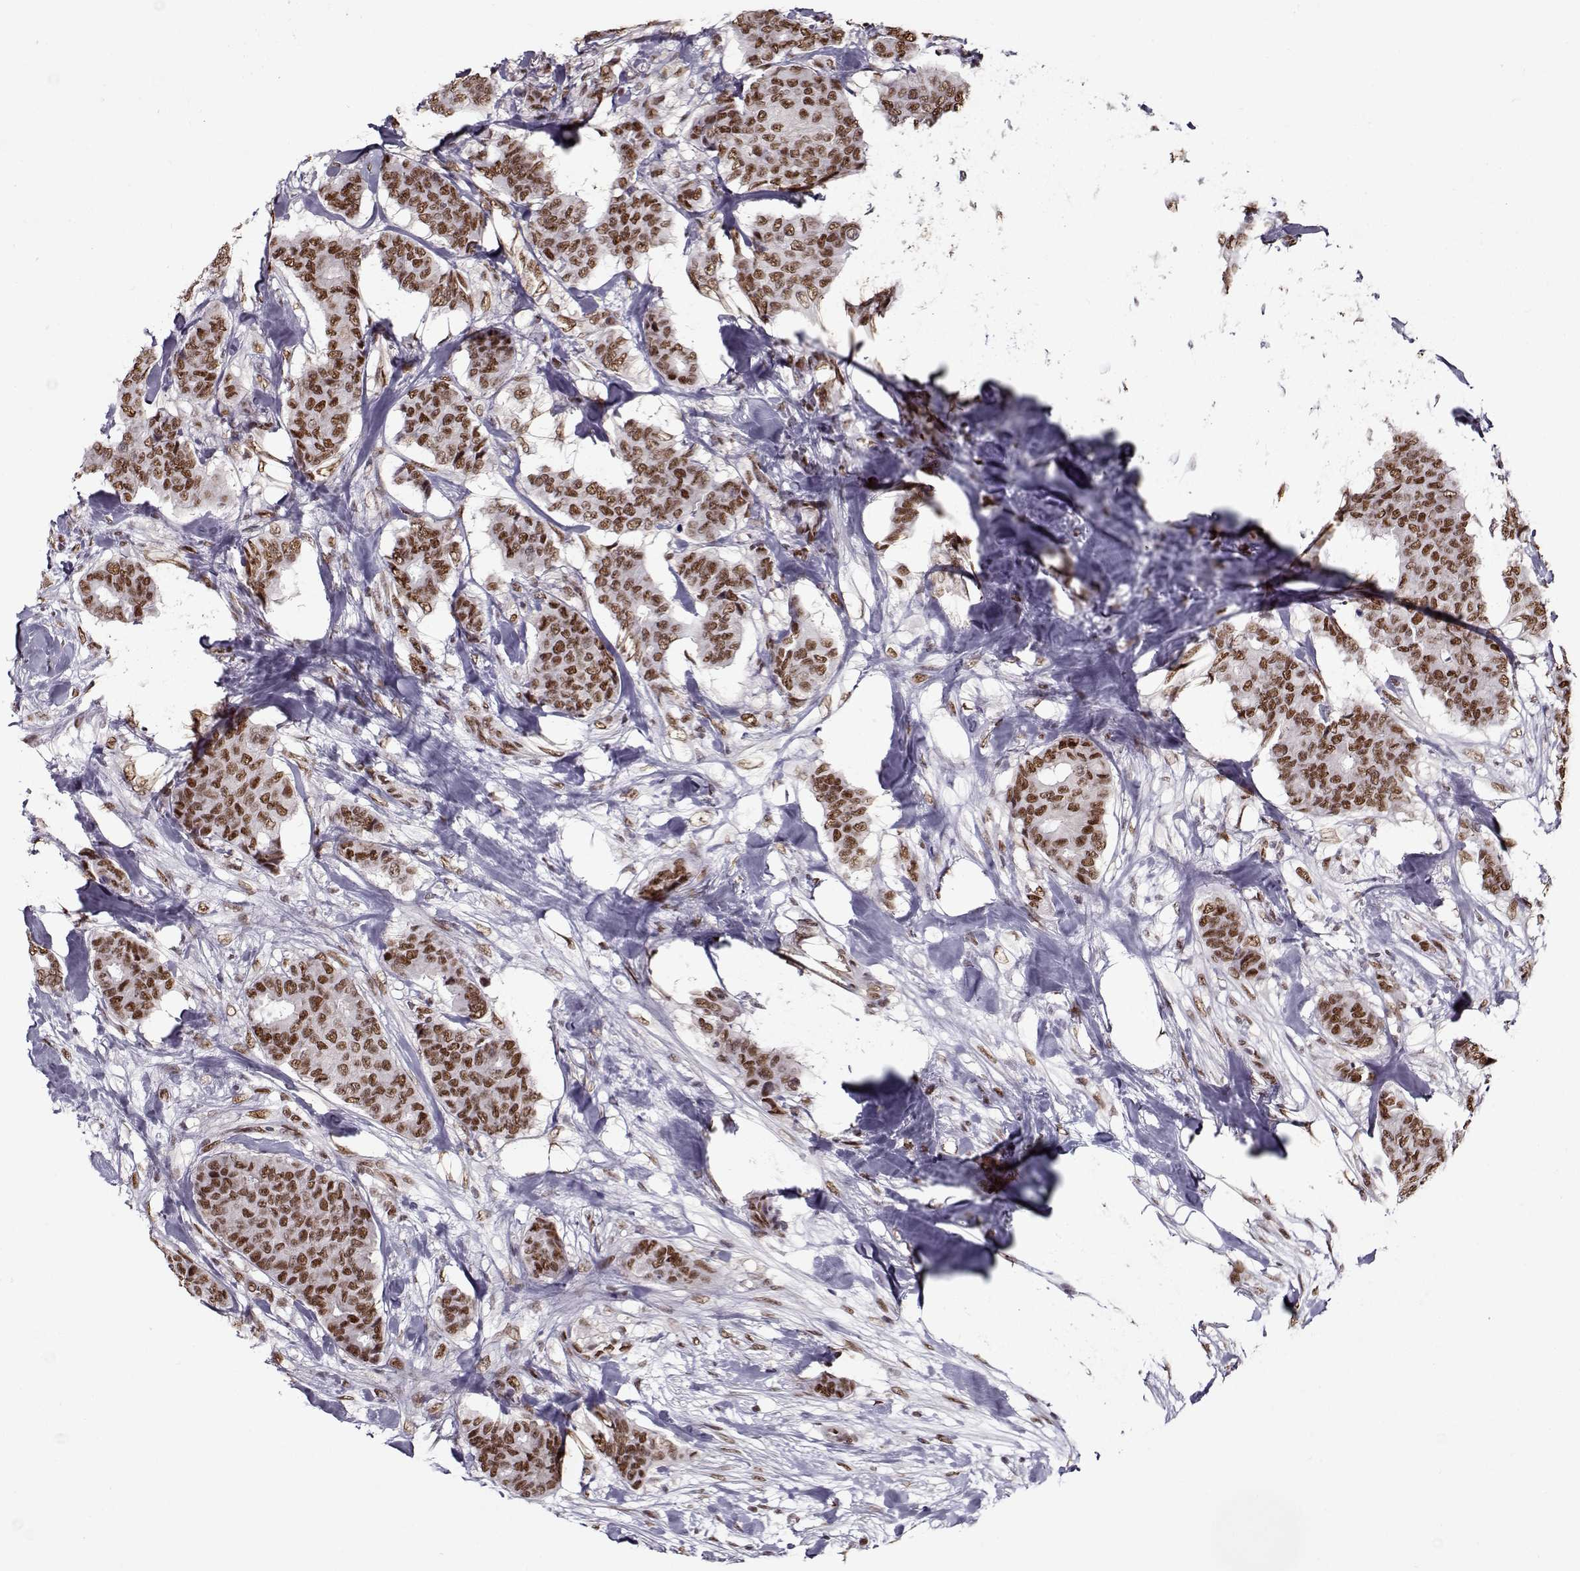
{"staining": {"intensity": "moderate", "quantity": ">75%", "location": "nuclear"}, "tissue": "breast cancer", "cell_type": "Tumor cells", "image_type": "cancer", "snomed": [{"axis": "morphology", "description": "Duct carcinoma"}, {"axis": "topography", "description": "Breast"}], "caption": "High-power microscopy captured an immunohistochemistry (IHC) histopathology image of breast infiltrating ductal carcinoma, revealing moderate nuclear staining in about >75% of tumor cells. Using DAB (3,3'-diaminobenzidine) (brown) and hematoxylin (blue) stains, captured at high magnification using brightfield microscopy.", "gene": "PRMT8", "patient": {"sex": "female", "age": 75}}